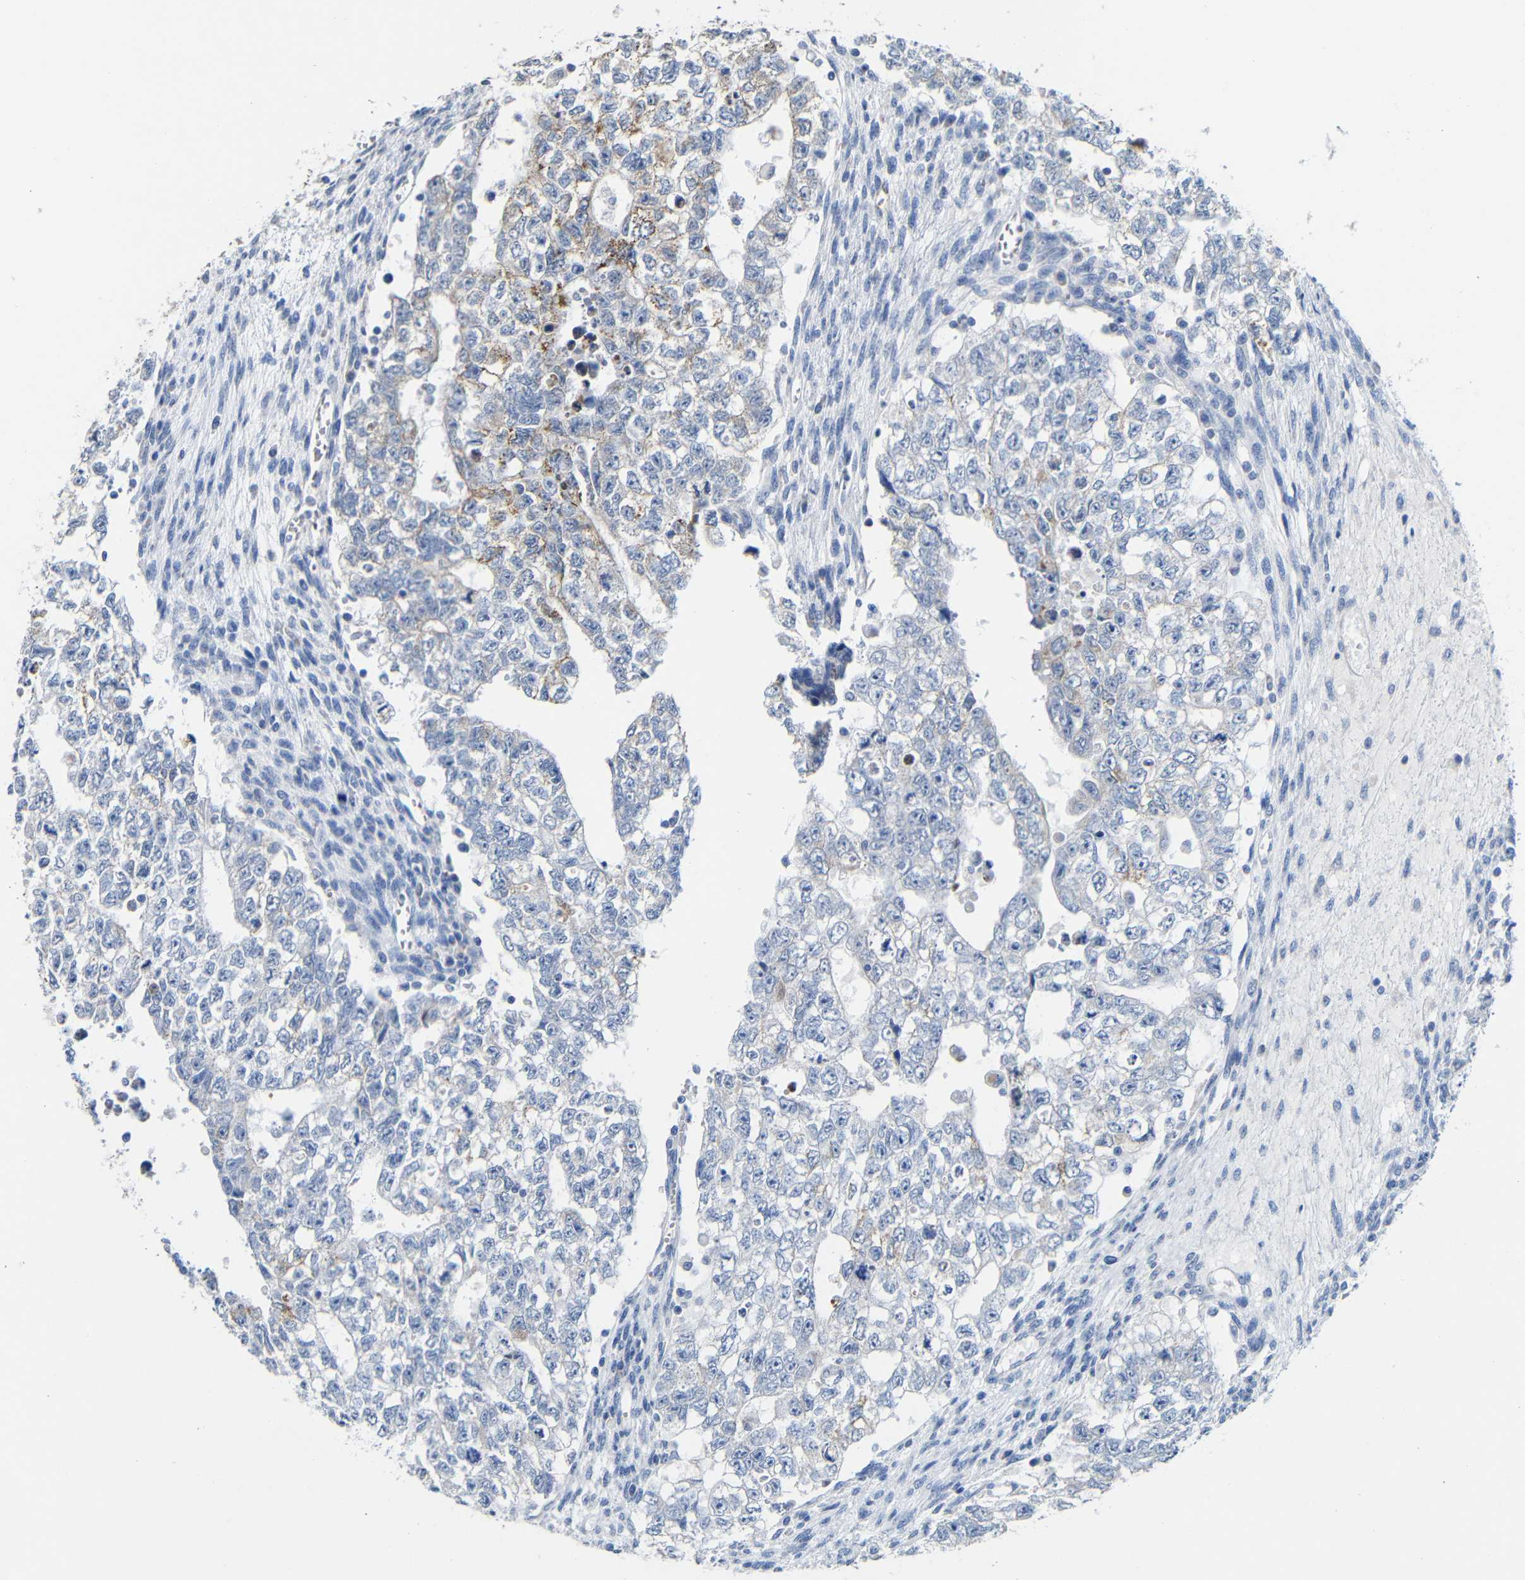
{"staining": {"intensity": "moderate", "quantity": "<25%", "location": "cytoplasmic/membranous"}, "tissue": "testis cancer", "cell_type": "Tumor cells", "image_type": "cancer", "snomed": [{"axis": "morphology", "description": "Seminoma, NOS"}, {"axis": "morphology", "description": "Carcinoma, Embryonal, NOS"}, {"axis": "topography", "description": "Testis"}], "caption": "Protein staining exhibits moderate cytoplasmic/membranous positivity in approximately <25% of tumor cells in testis seminoma.", "gene": "MAOA", "patient": {"sex": "male", "age": 38}}